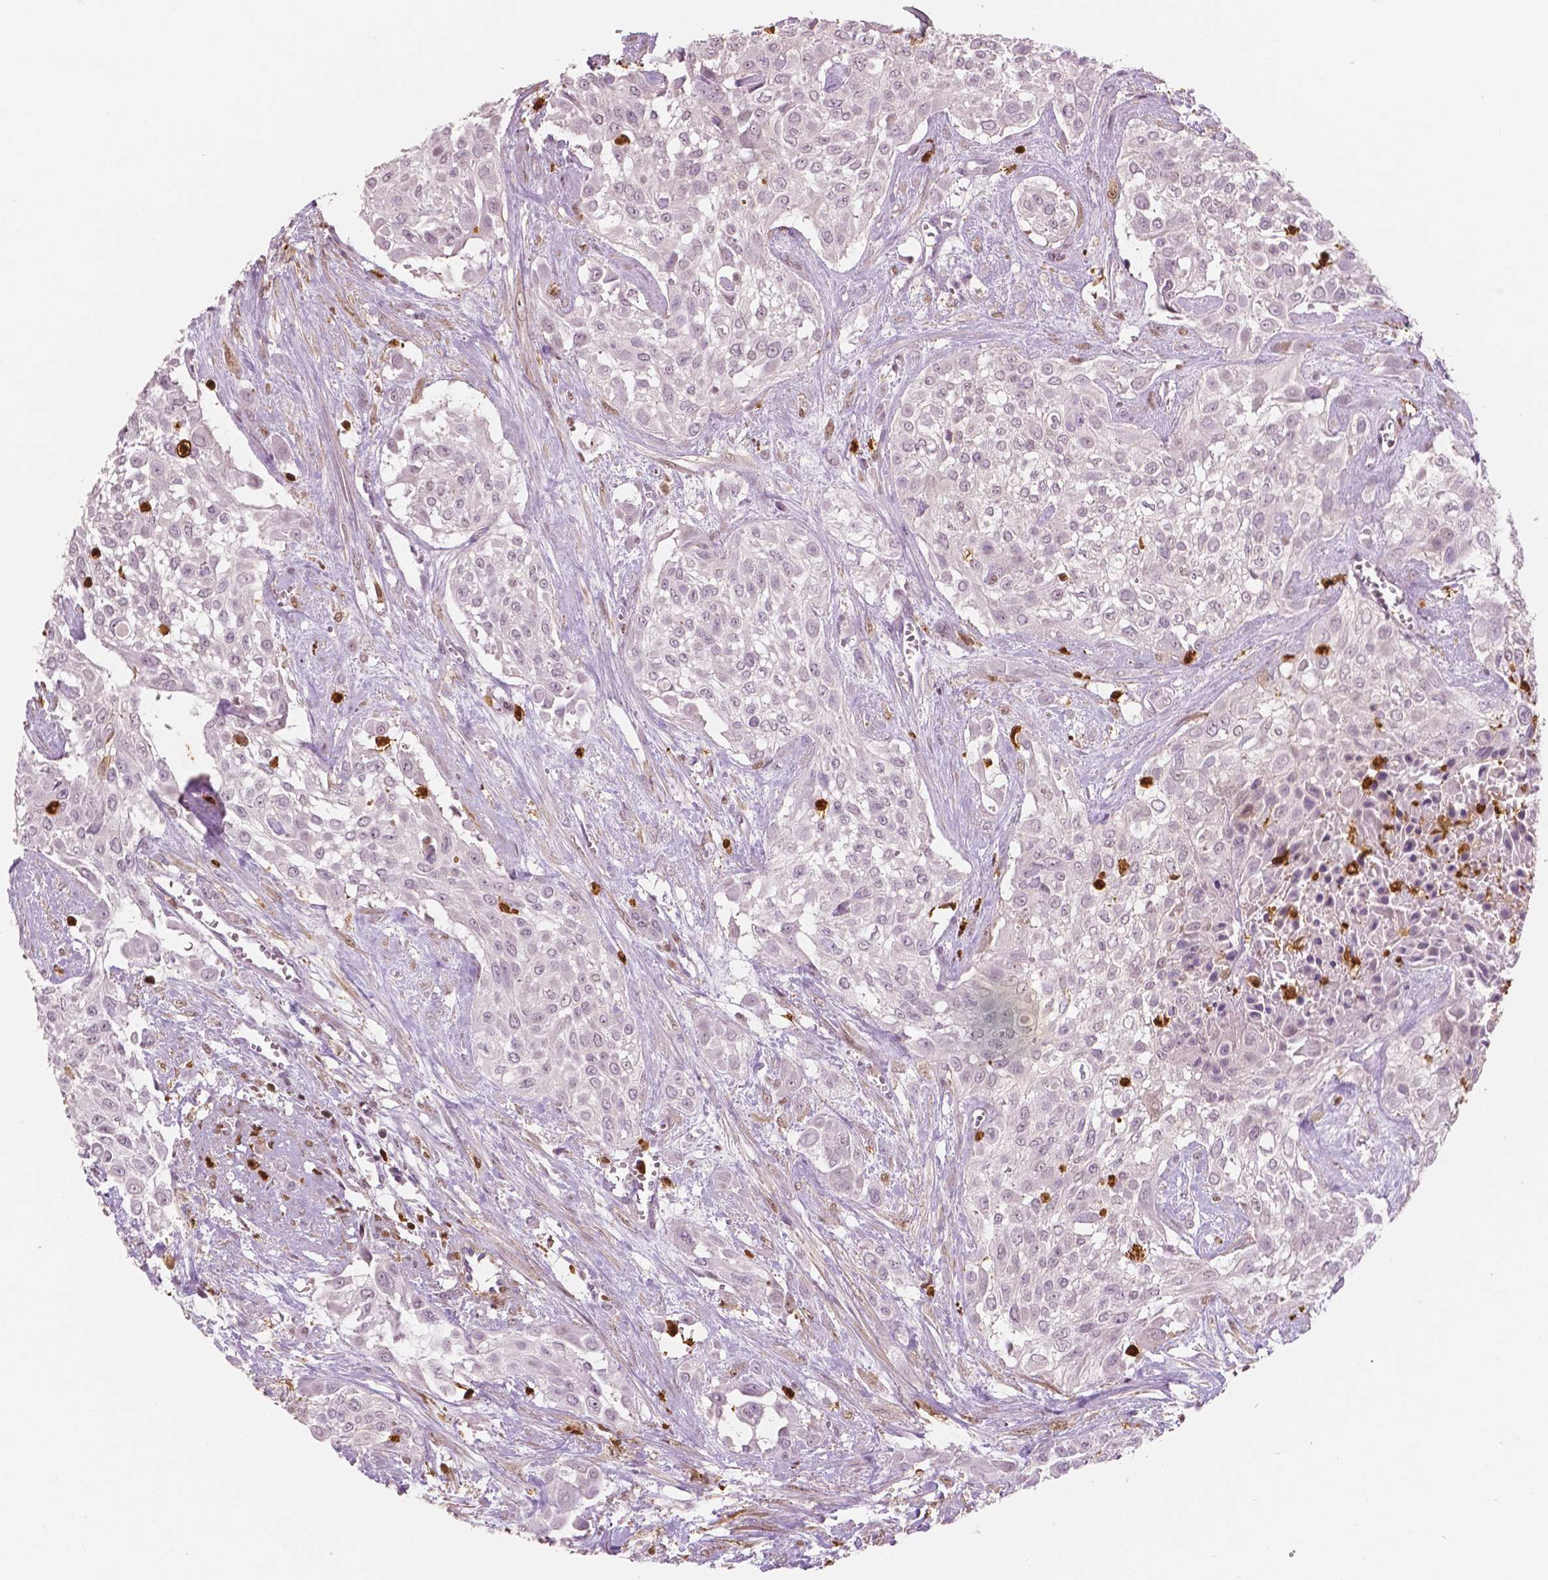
{"staining": {"intensity": "negative", "quantity": "none", "location": "none"}, "tissue": "urothelial cancer", "cell_type": "Tumor cells", "image_type": "cancer", "snomed": [{"axis": "morphology", "description": "Urothelial carcinoma, High grade"}, {"axis": "topography", "description": "Urinary bladder"}], "caption": "Protein analysis of urothelial carcinoma (high-grade) exhibits no significant expression in tumor cells.", "gene": "S100A4", "patient": {"sex": "male", "age": 57}}